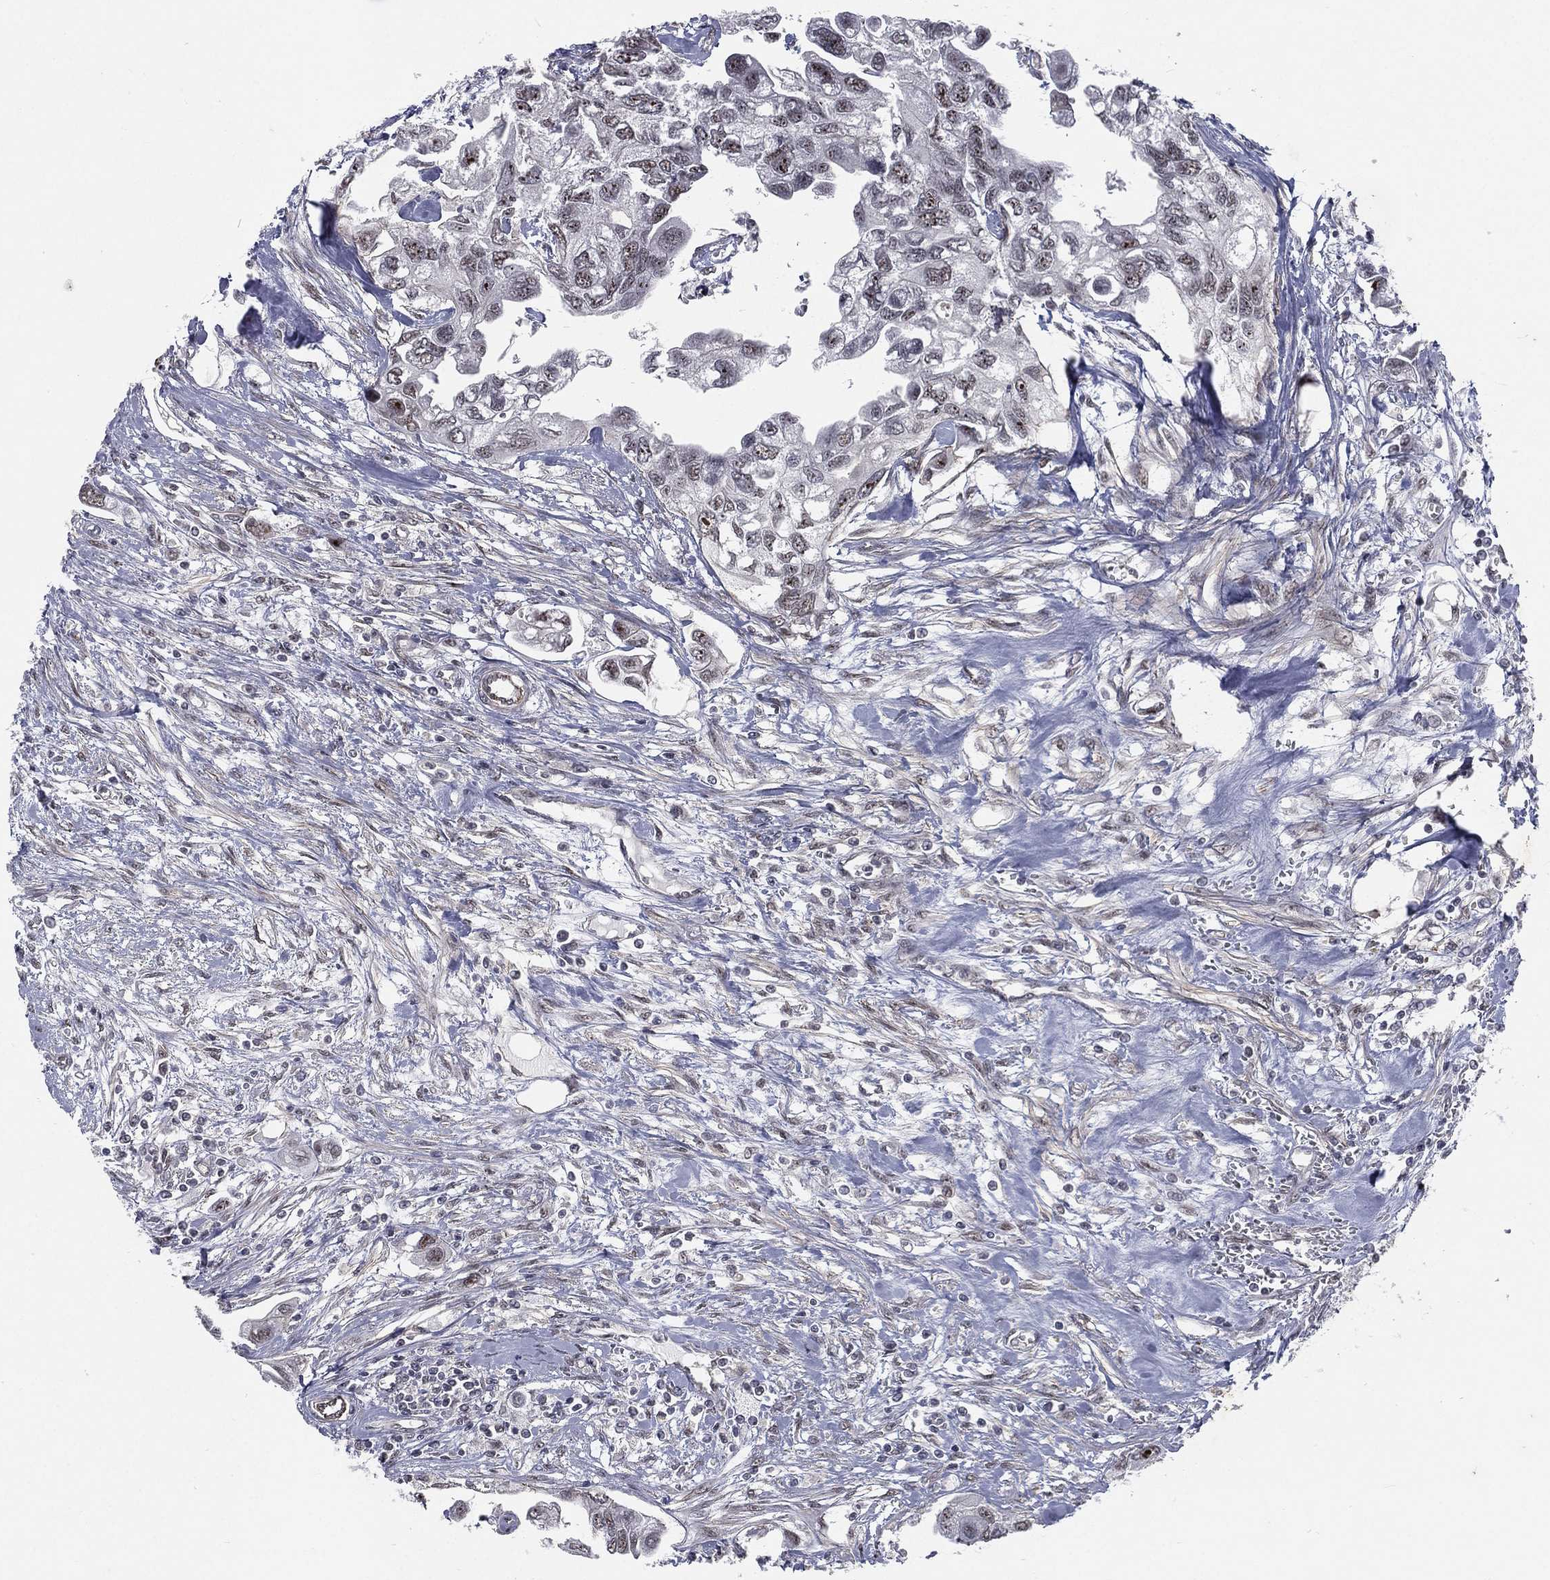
{"staining": {"intensity": "weak", "quantity": "25%-75%", "location": "nuclear"}, "tissue": "urothelial cancer", "cell_type": "Tumor cells", "image_type": "cancer", "snomed": [{"axis": "morphology", "description": "Urothelial carcinoma, High grade"}, {"axis": "topography", "description": "Urinary bladder"}], "caption": "This is an image of immunohistochemistry (IHC) staining of urothelial cancer, which shows weak expression in the nuclear of tumor cells.", "gene": "MORC2", "patient": {"sex": "male", "age": 59}}